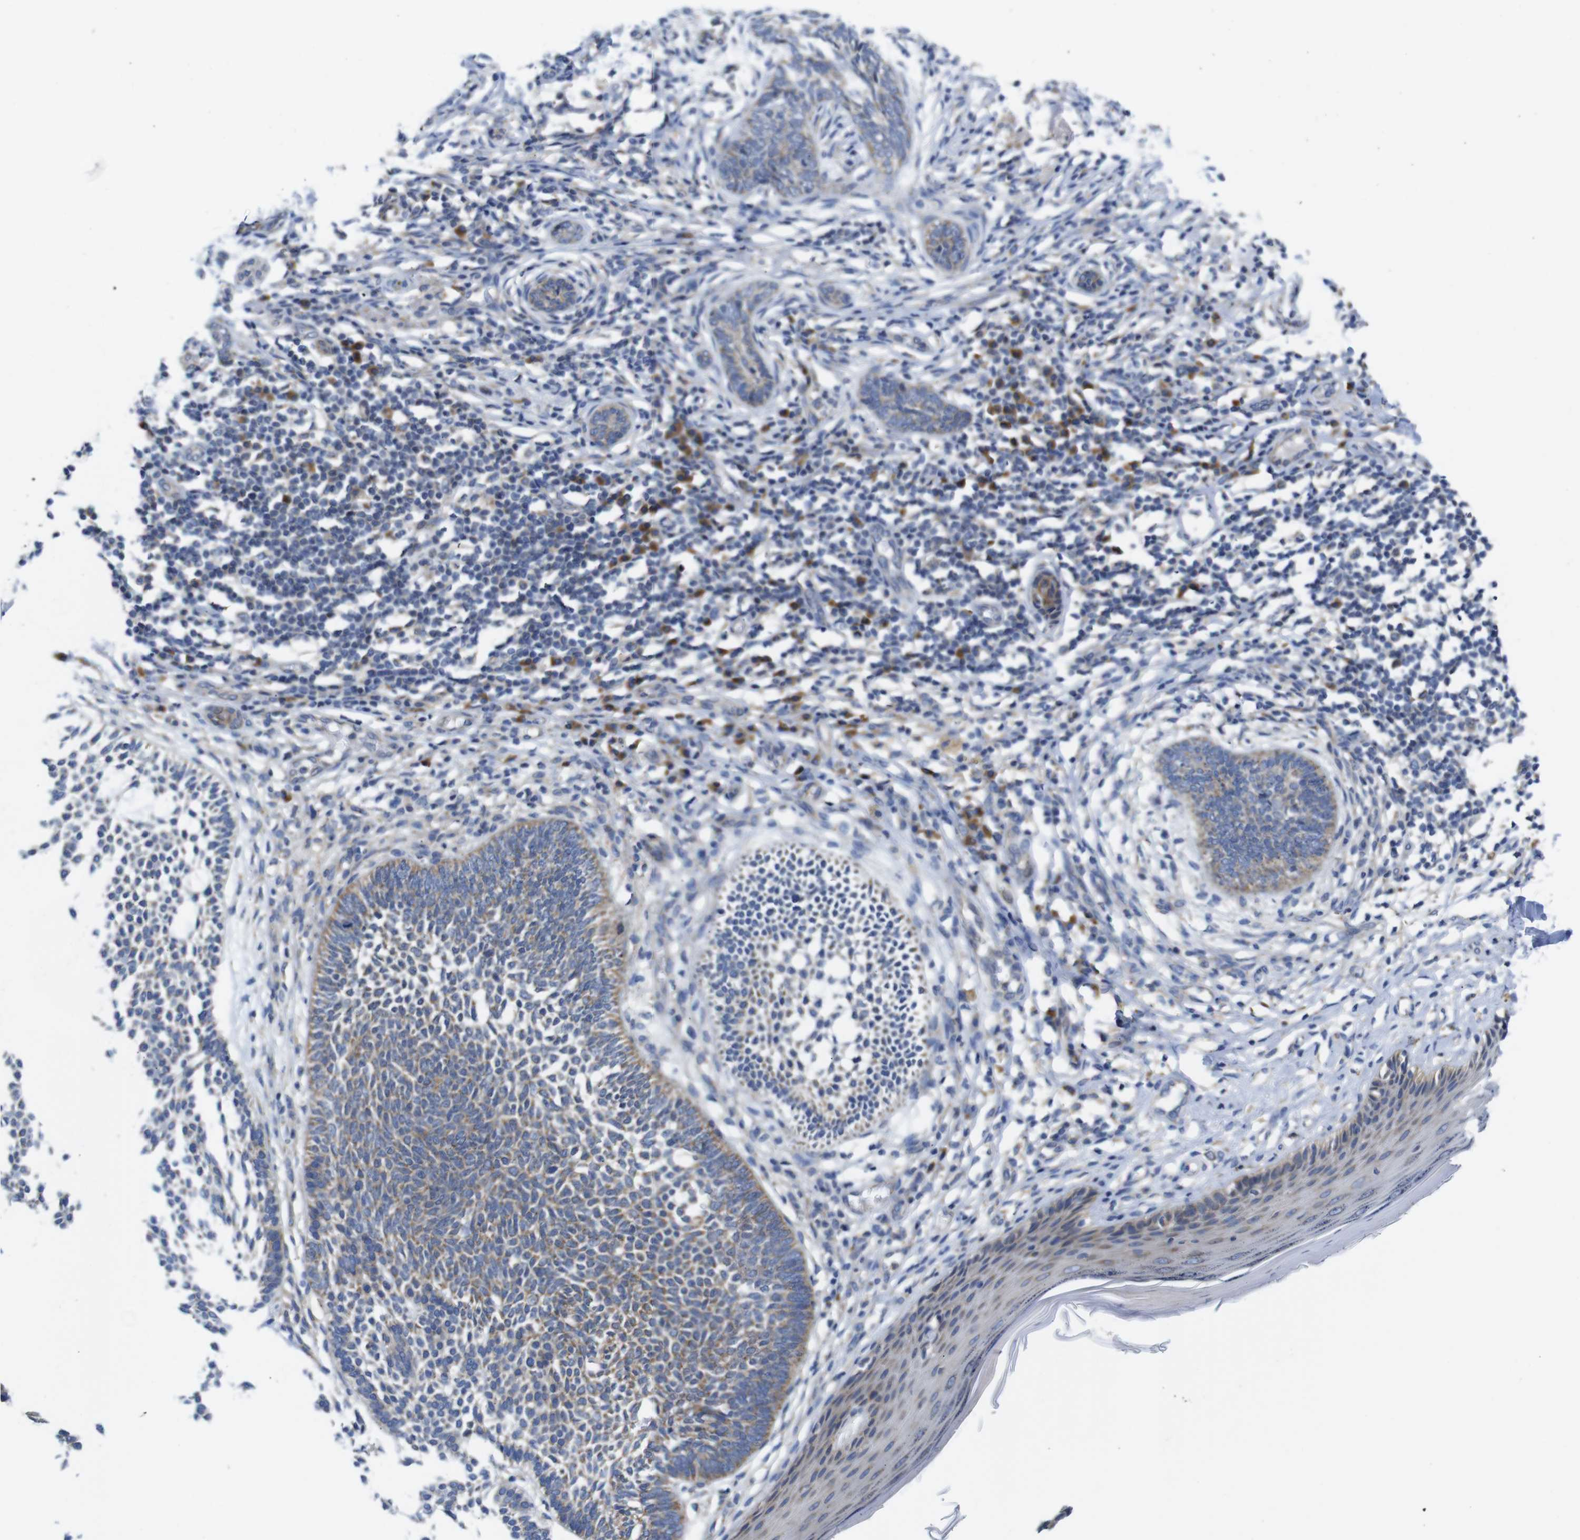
{"staining": {"intensity": "weak", "quantity": ">75%", "location": "cytoplasmic/membranous"}, "tissue": "skin cancer", "cell_type": "Tumor cells", "image_type": "cancer", "snomed": [{"axis": "morphology", "description": "Basal cell carcinoma"}, {"axis": "topography", "description": "Skin"}], "caption": "A brown stain labels weak cytoplasmic/membranous expression of a protein in human skin basal cell carcinoma tumor cells.", "gene": "DDRGK1", "patient": {"sex": "male", "age": 87}}